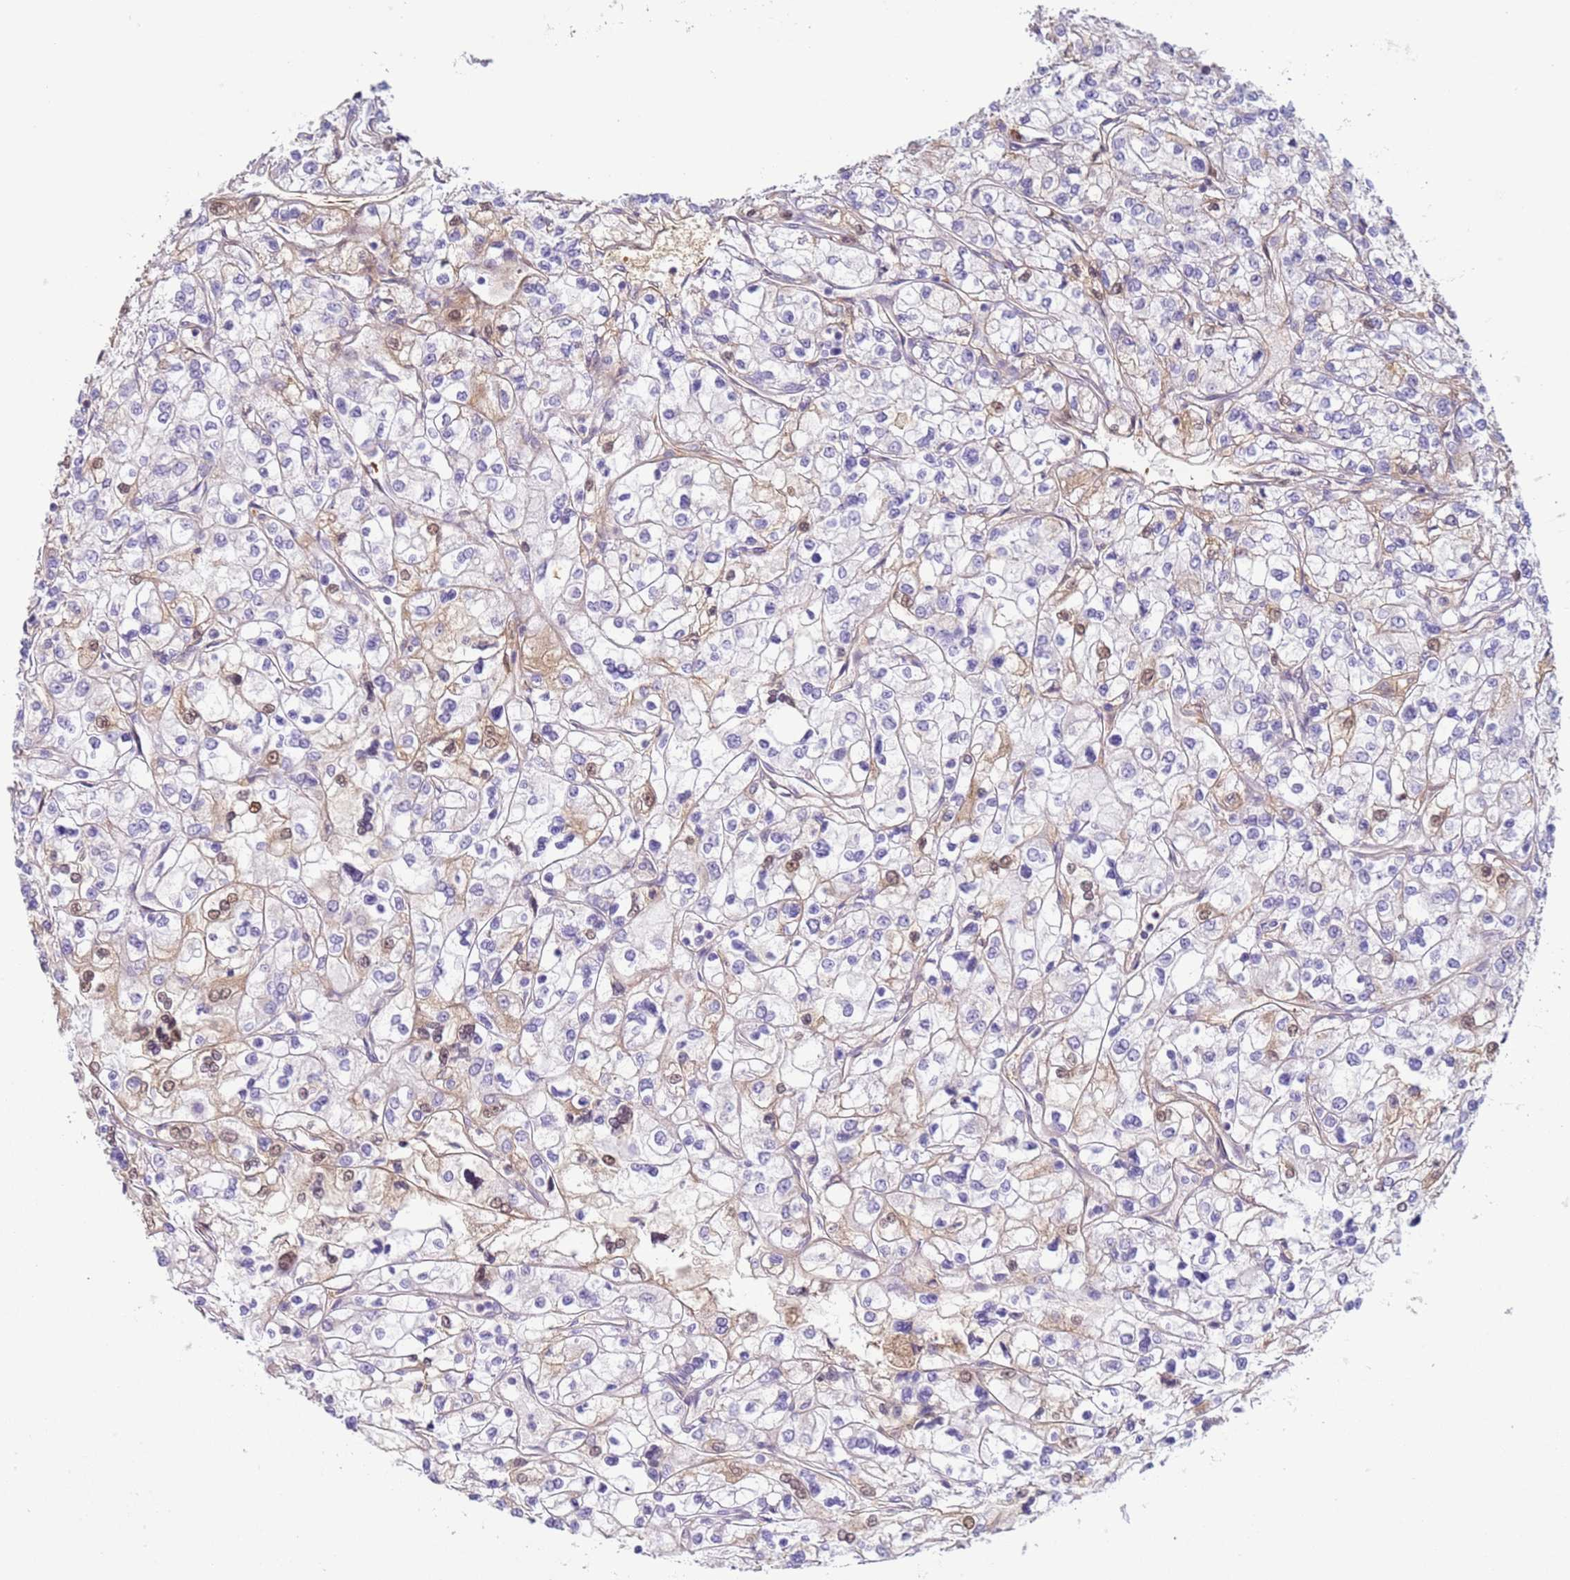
{"staining": {"intensity": "weak", "quantity": "<25%", "location": "cytoplasmic/membranous"}, "tissue": "renal cancer", "cell_type": "Tumor cells", "image_type": "cancer", "snomed": [{"axis": "morphology", "description": "Adenocarcinoma, NOS"}, {"axis": "topography", "description": "Kidney"}], "caption": "A micrograph of human renal adenocarcinoma is negative for staining in tumor cells.", "gene": "NPAP1", "patient": {"sex": "male", "age": 80}}